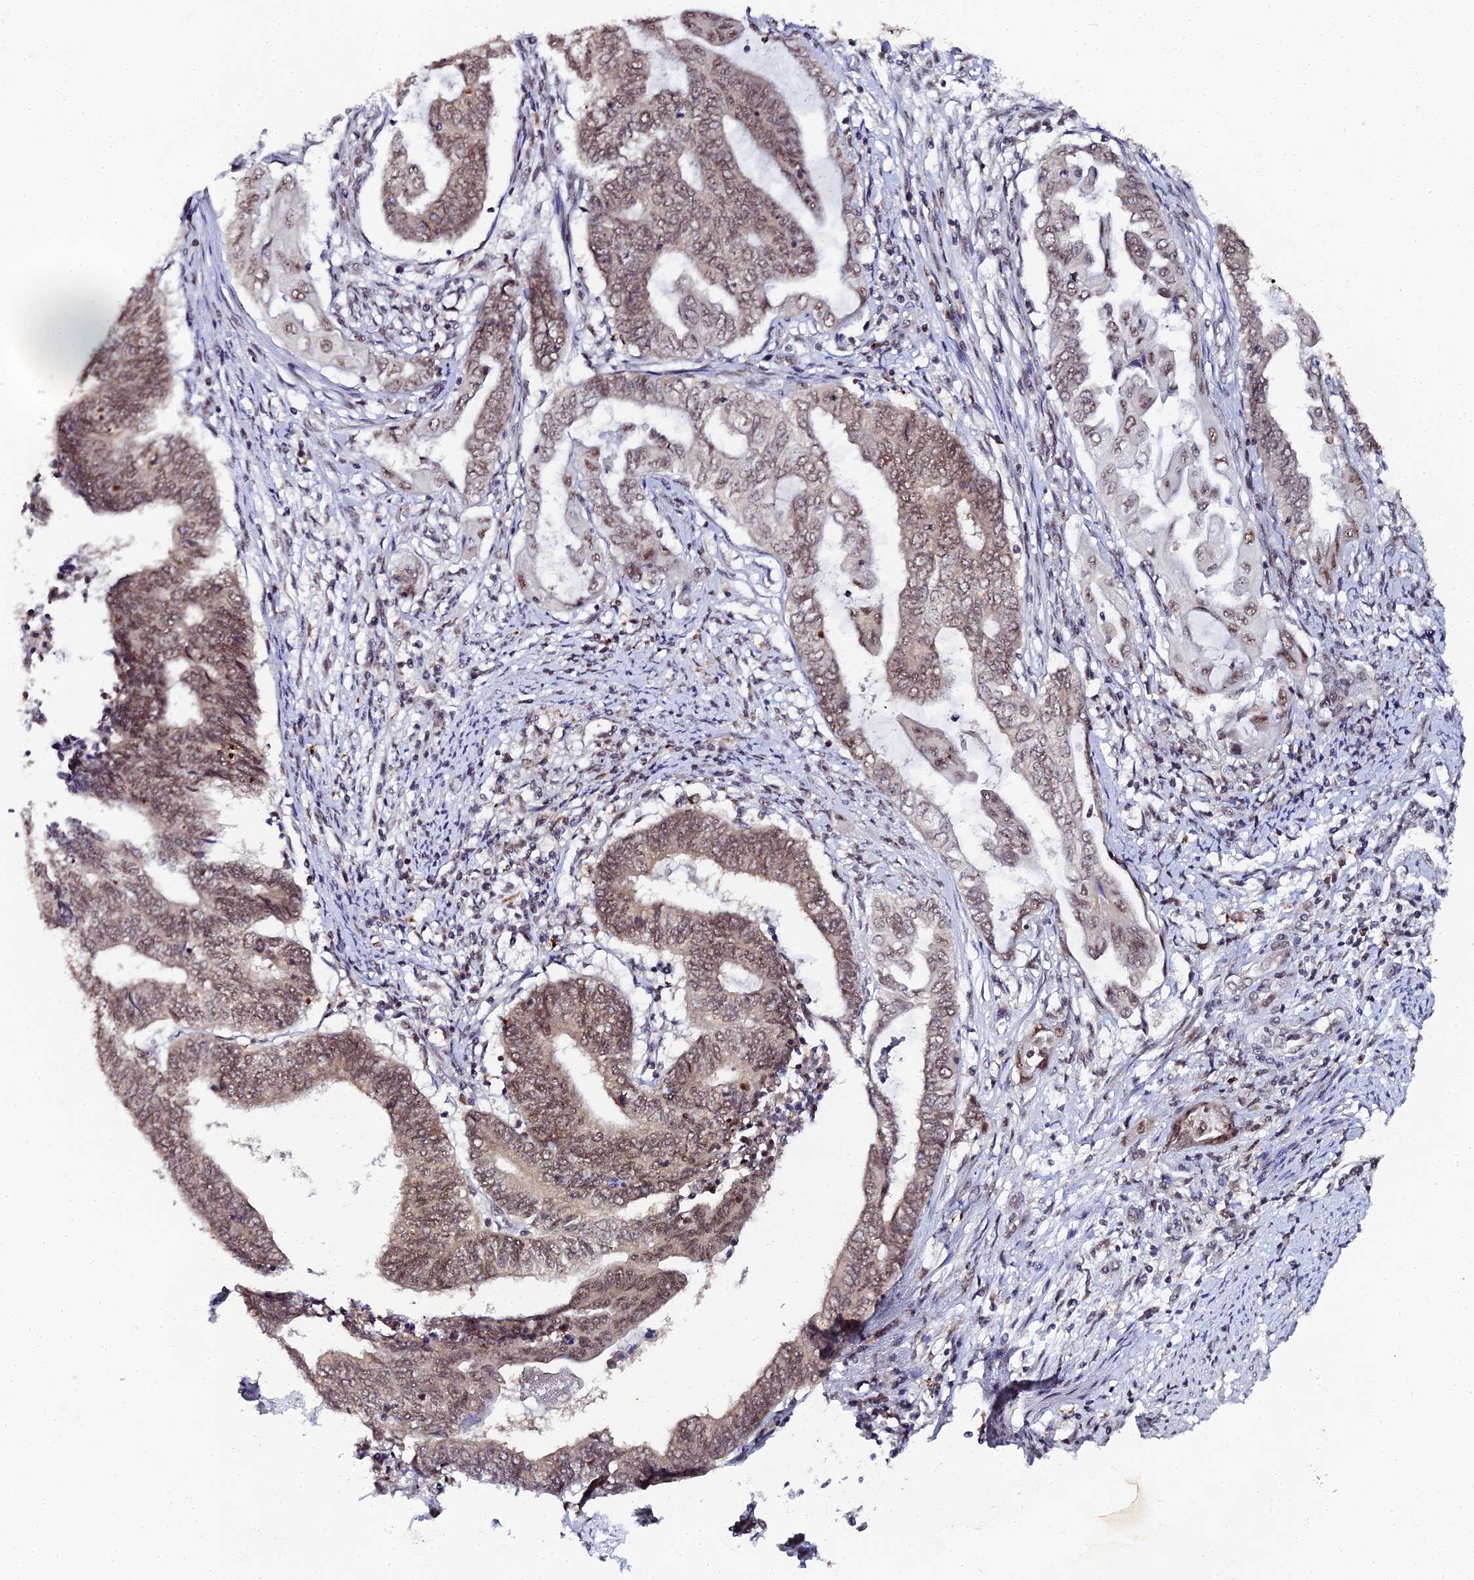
{"staining": {"intensity": "moderate", "quantity": ">75%", "location": "nuclear"}, "tissue": "endometrial cancer", "cell_type": "Tumor cells", "image_type": "cancer", "snomed": [{"axis": "morphology", "description": "Adenocarcinoma, NOS"}, {"axis": "topography", "description": "Uterus"}, {"axis": "topography", "description": "Endometrium"}], "caption": "Approximately >75% of tumor cells in endometrial cancer demonstrate moderate nuclear protein expression as visualized by brown immunohistochemical staining.", "gene": "MAGOHB", "patient": {"sex": "female", "age": 70}}